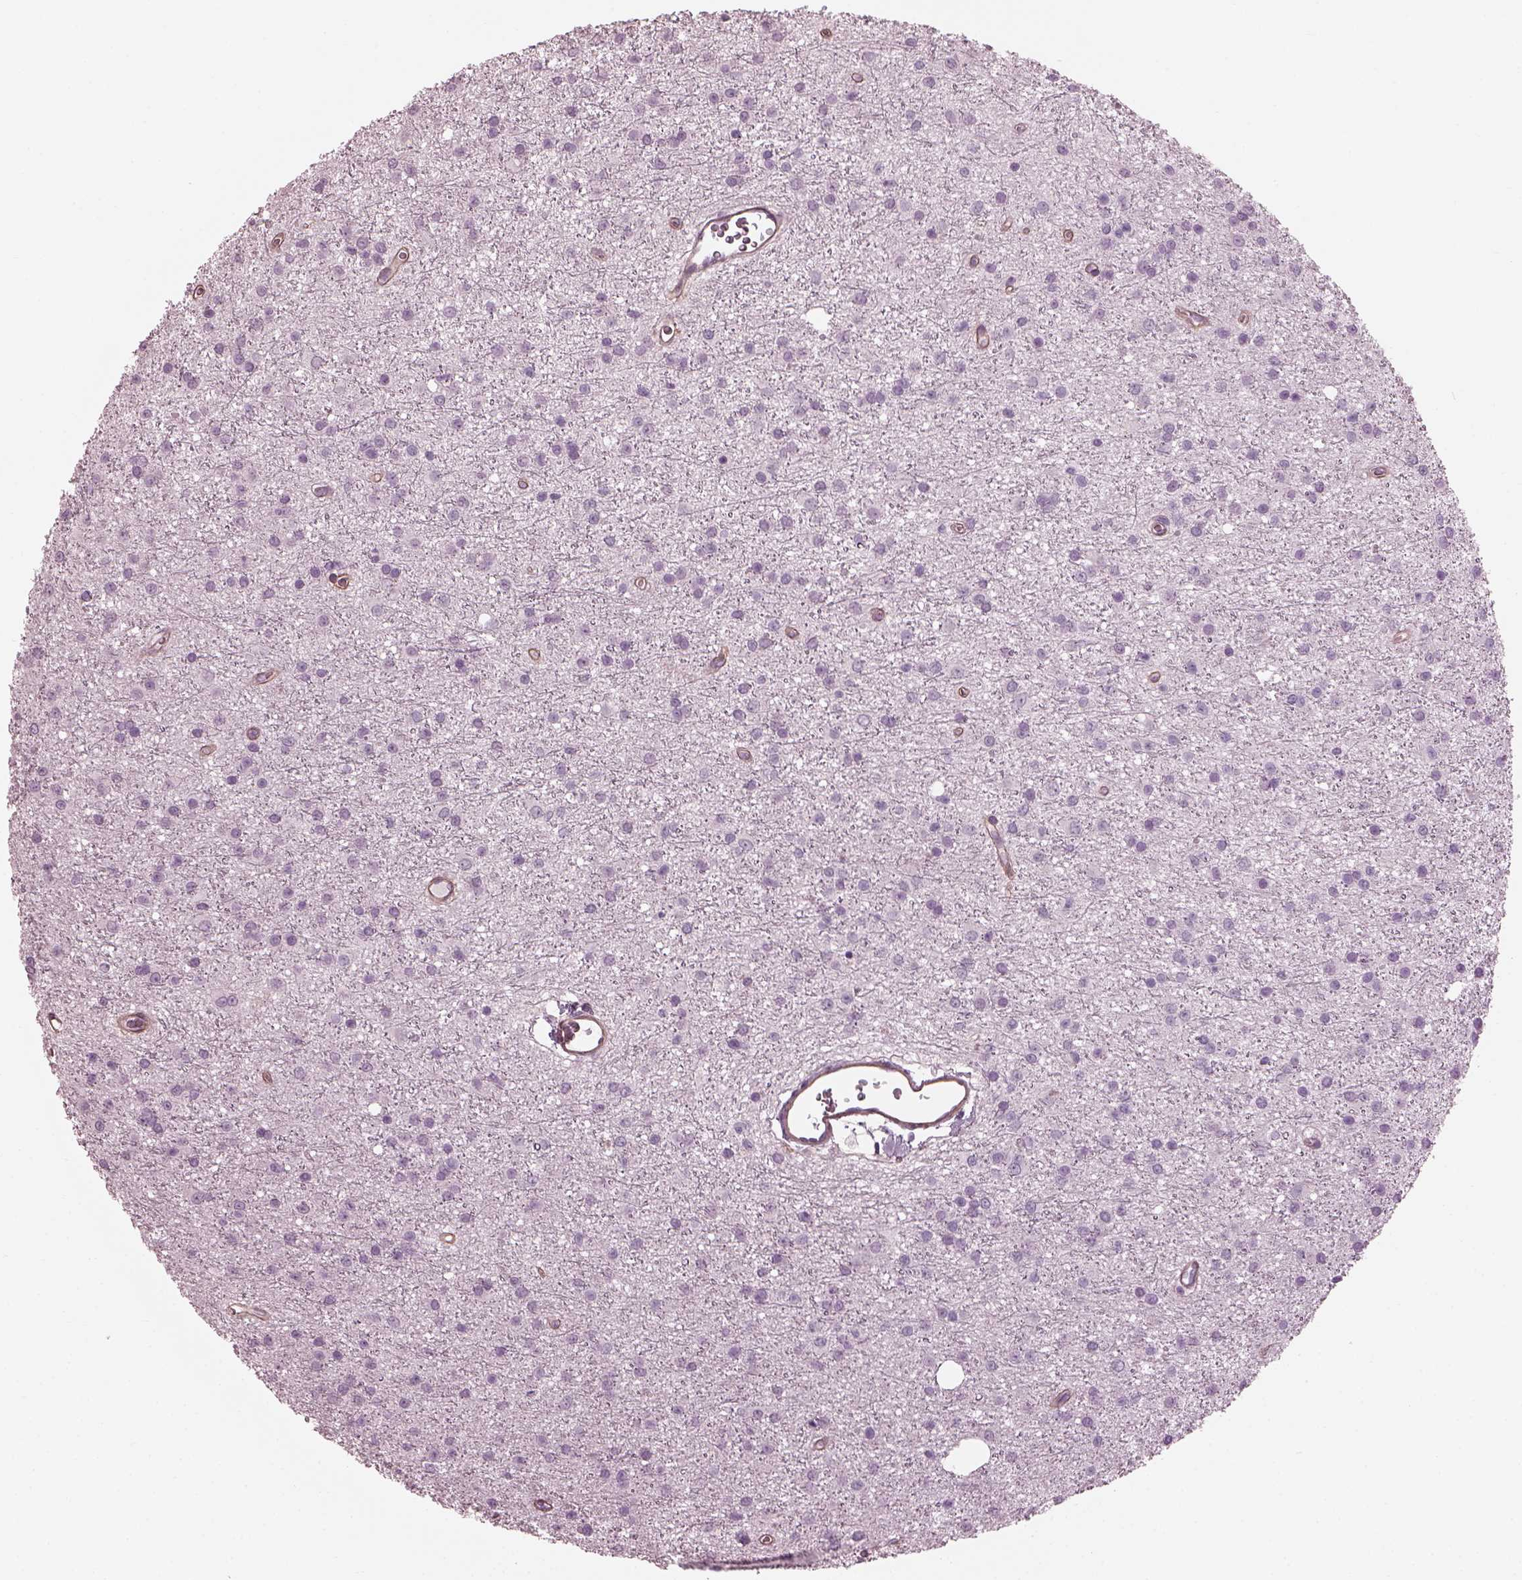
{"staining": {"intensity": "negative", "quantity": "none", "location": "none"}, "tissue": "glioma", "cell_type": "Tumor cells", "image_type": "cancer", "snomed": [{"axis": "morphology", "description": "Glioma, malignant, Low grade"}, {"axis": "topography", "description": "Brain"}], "caption": "An immunohistochemistry (IHC) micrograph of glioma is shown. There is no staining in tumor cells of glioma.", "gene": "BFSP1", "patient": {"sex": "male", "age": 27}}